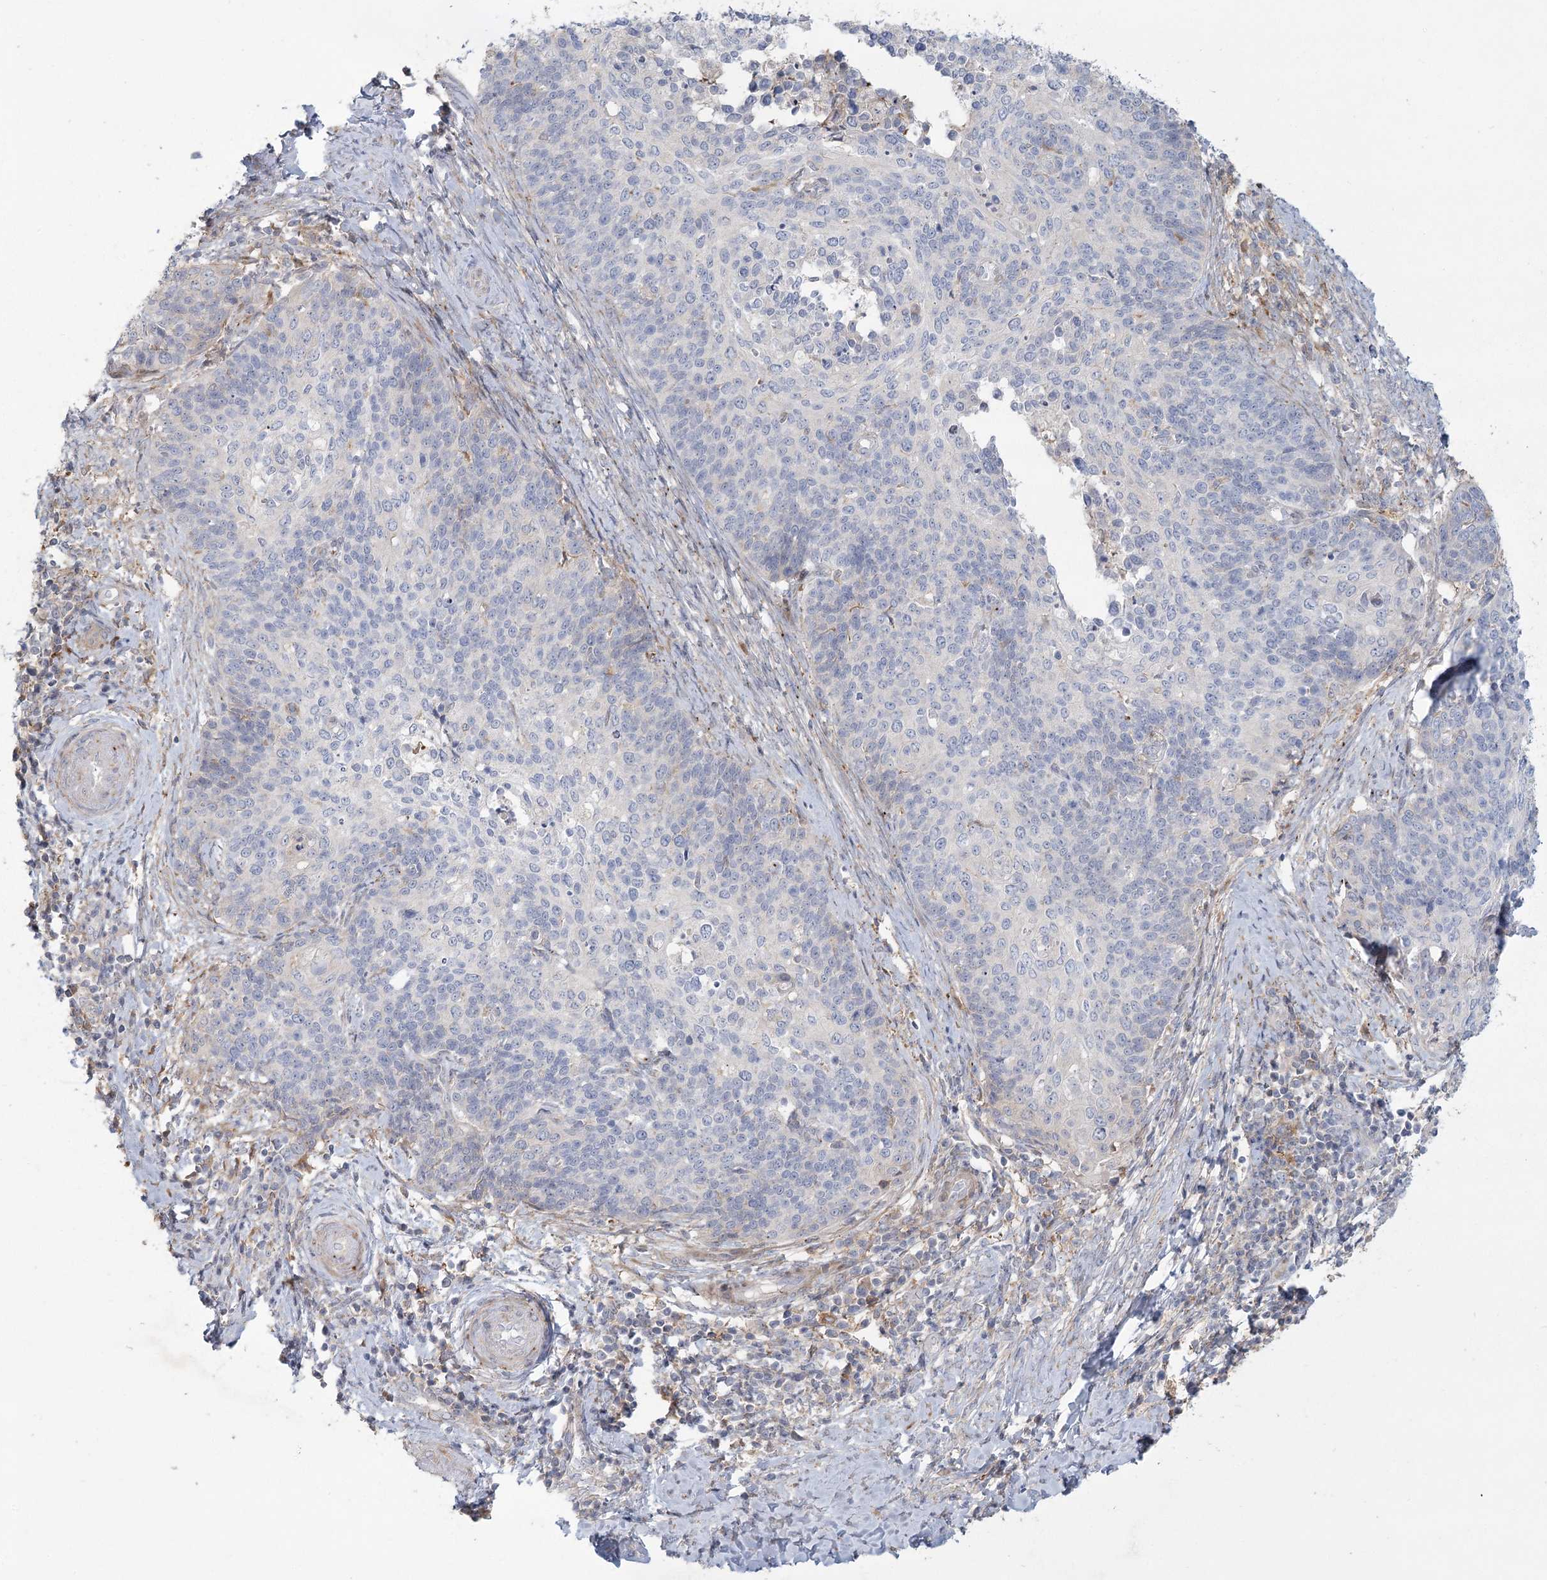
{"staining": {"intensity": "negative", "quantity": "none", "location": "none"}, "tissue": "cervical cancer", "cell_type": "Tumor cells", "image_type": "cancer", "snomed": [{"axis": "morphology", "description": "Squamous cell carcinoma, NOS"}, {"axis": "topography", "description": "Cervix"}], "caption": "A histopathology image of human cervical squamous cell carcinoma is negative for staining in tumor cells. Brightfield microscopy of immunohistochemistry stained with DAB (3,3'-diaminobenzidine) (brown) and hematoxylin (blue), captured at high magnification.", "gene": "FAM110C", "patient": {"sex": "female", "age": 39}}